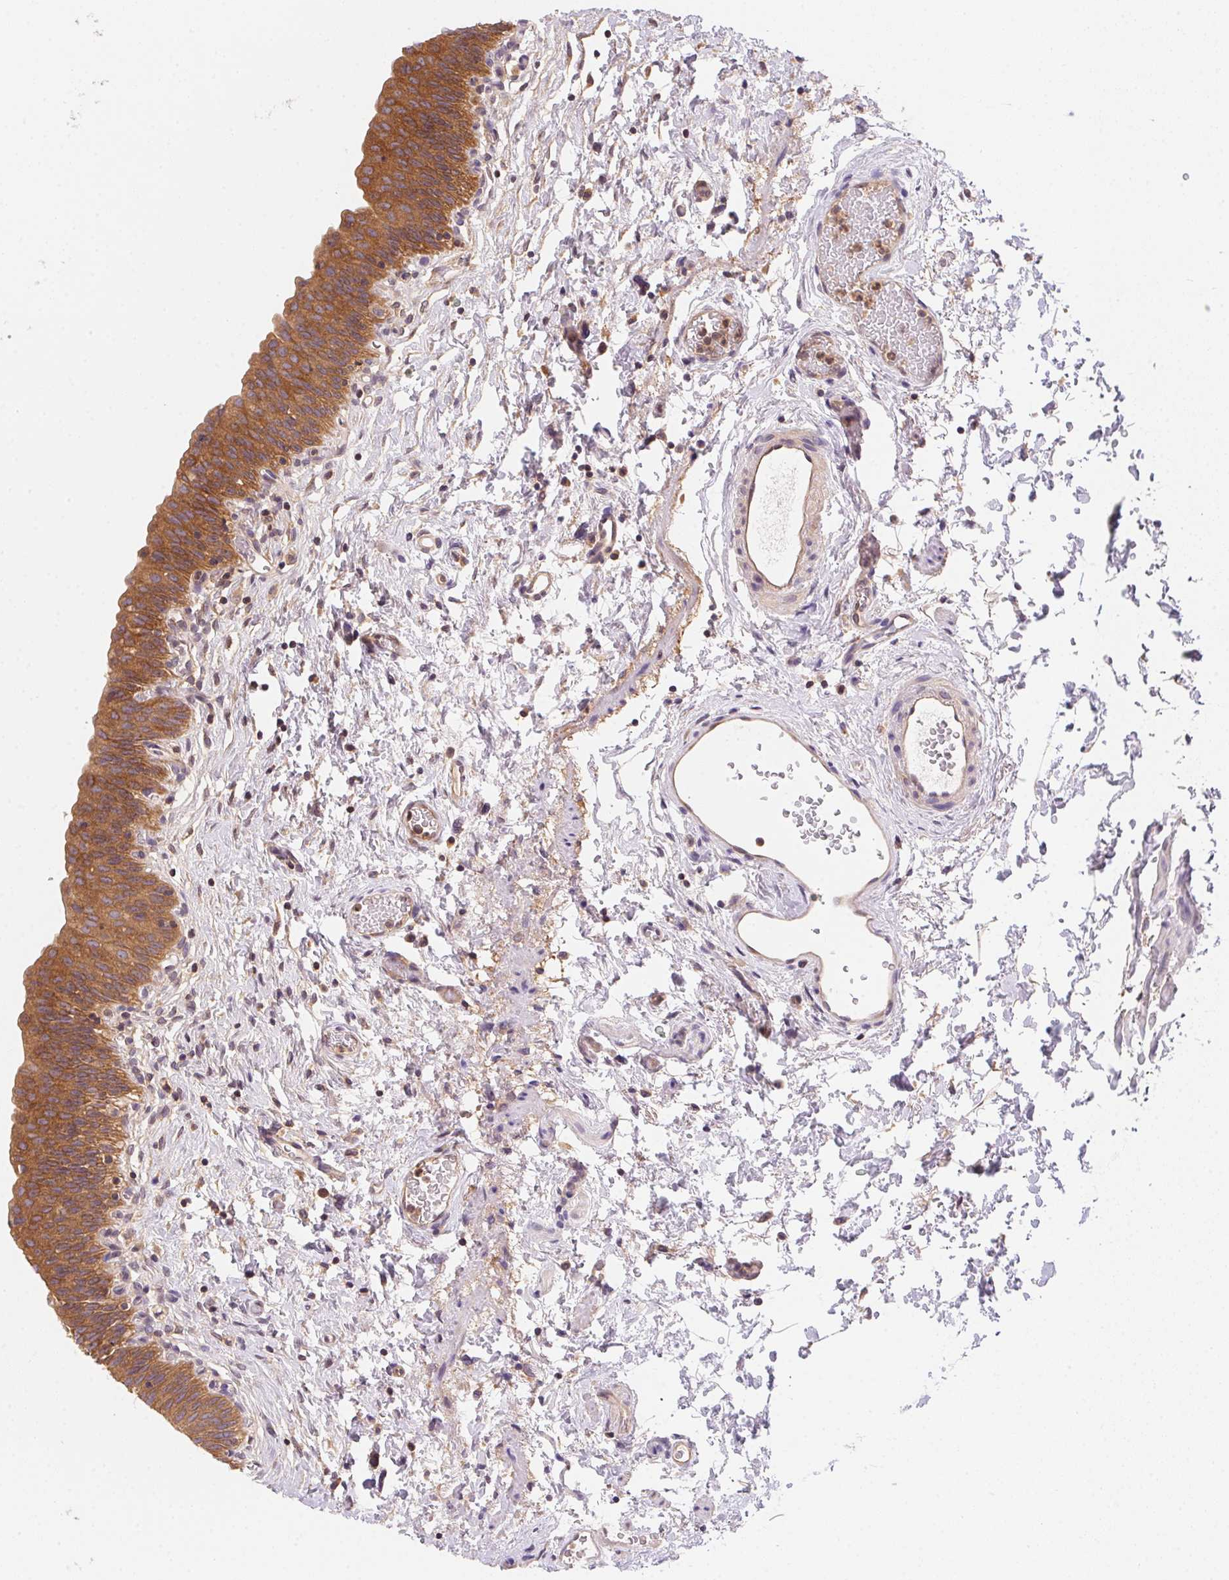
{"staining": {"intensity": "moderate", "quantity": ">75%", "location": "cytoplasmic/membranous"}, "tissue": "urinary bladder", "cell_type": "Urothelial cells", "image_type": "normal", "snomed": [{"axis": "morphology", "description": "Normal tissue, NOS"}, {"axis": "topography", "description": "Urinary bladder"}], "caption": "This micrograph exhibits IHC staining of normal human urinary bladder, with medium moderate cytoplasmic/membranous staining in about >75% of urothelial cells.", "gene": "PRKAA1", "patient": {"sex": "male", "age": 56}}